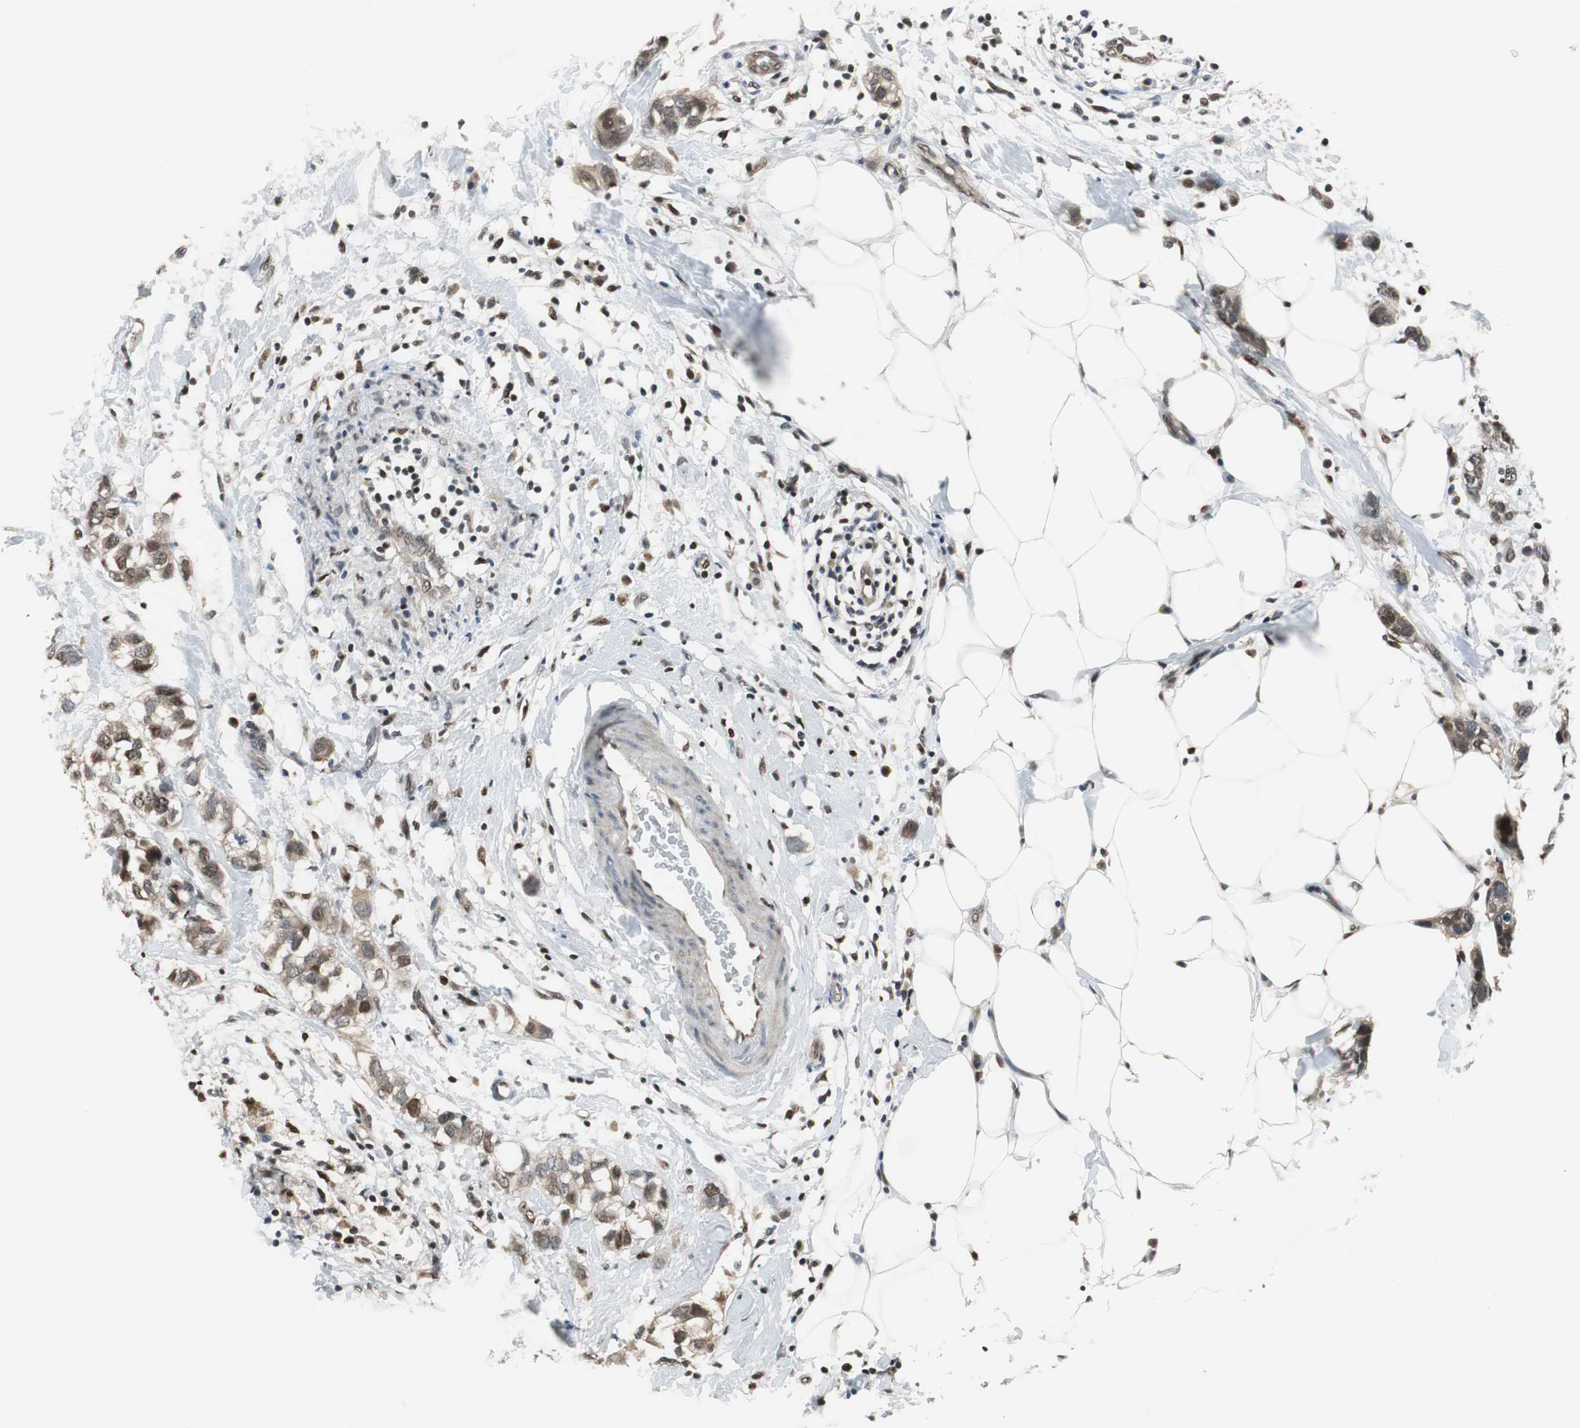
{"staining": {"intensity": "moderate", "quantity": "25%-75%", "location": "cytoplasmic/membranous"}, "tissue": "breast cancer", "cell_type": "Tumor cells", "image_type": "cancer", "snomed": [{"axis": "morphology", "description": "Normal tissue, NOS"}, {"axis": "morphology", "description": "Duct carcinoma"}, {"axis": "topography", "description": "Breast"}], "caption": "Protein staining by IHC shows moderate cytoplasmic/membranous positivity in approximately 25%-75% of tumor cells in breast cancer.", "gene": "MAFB", "patient": {"sex": "female", "age": 50}}